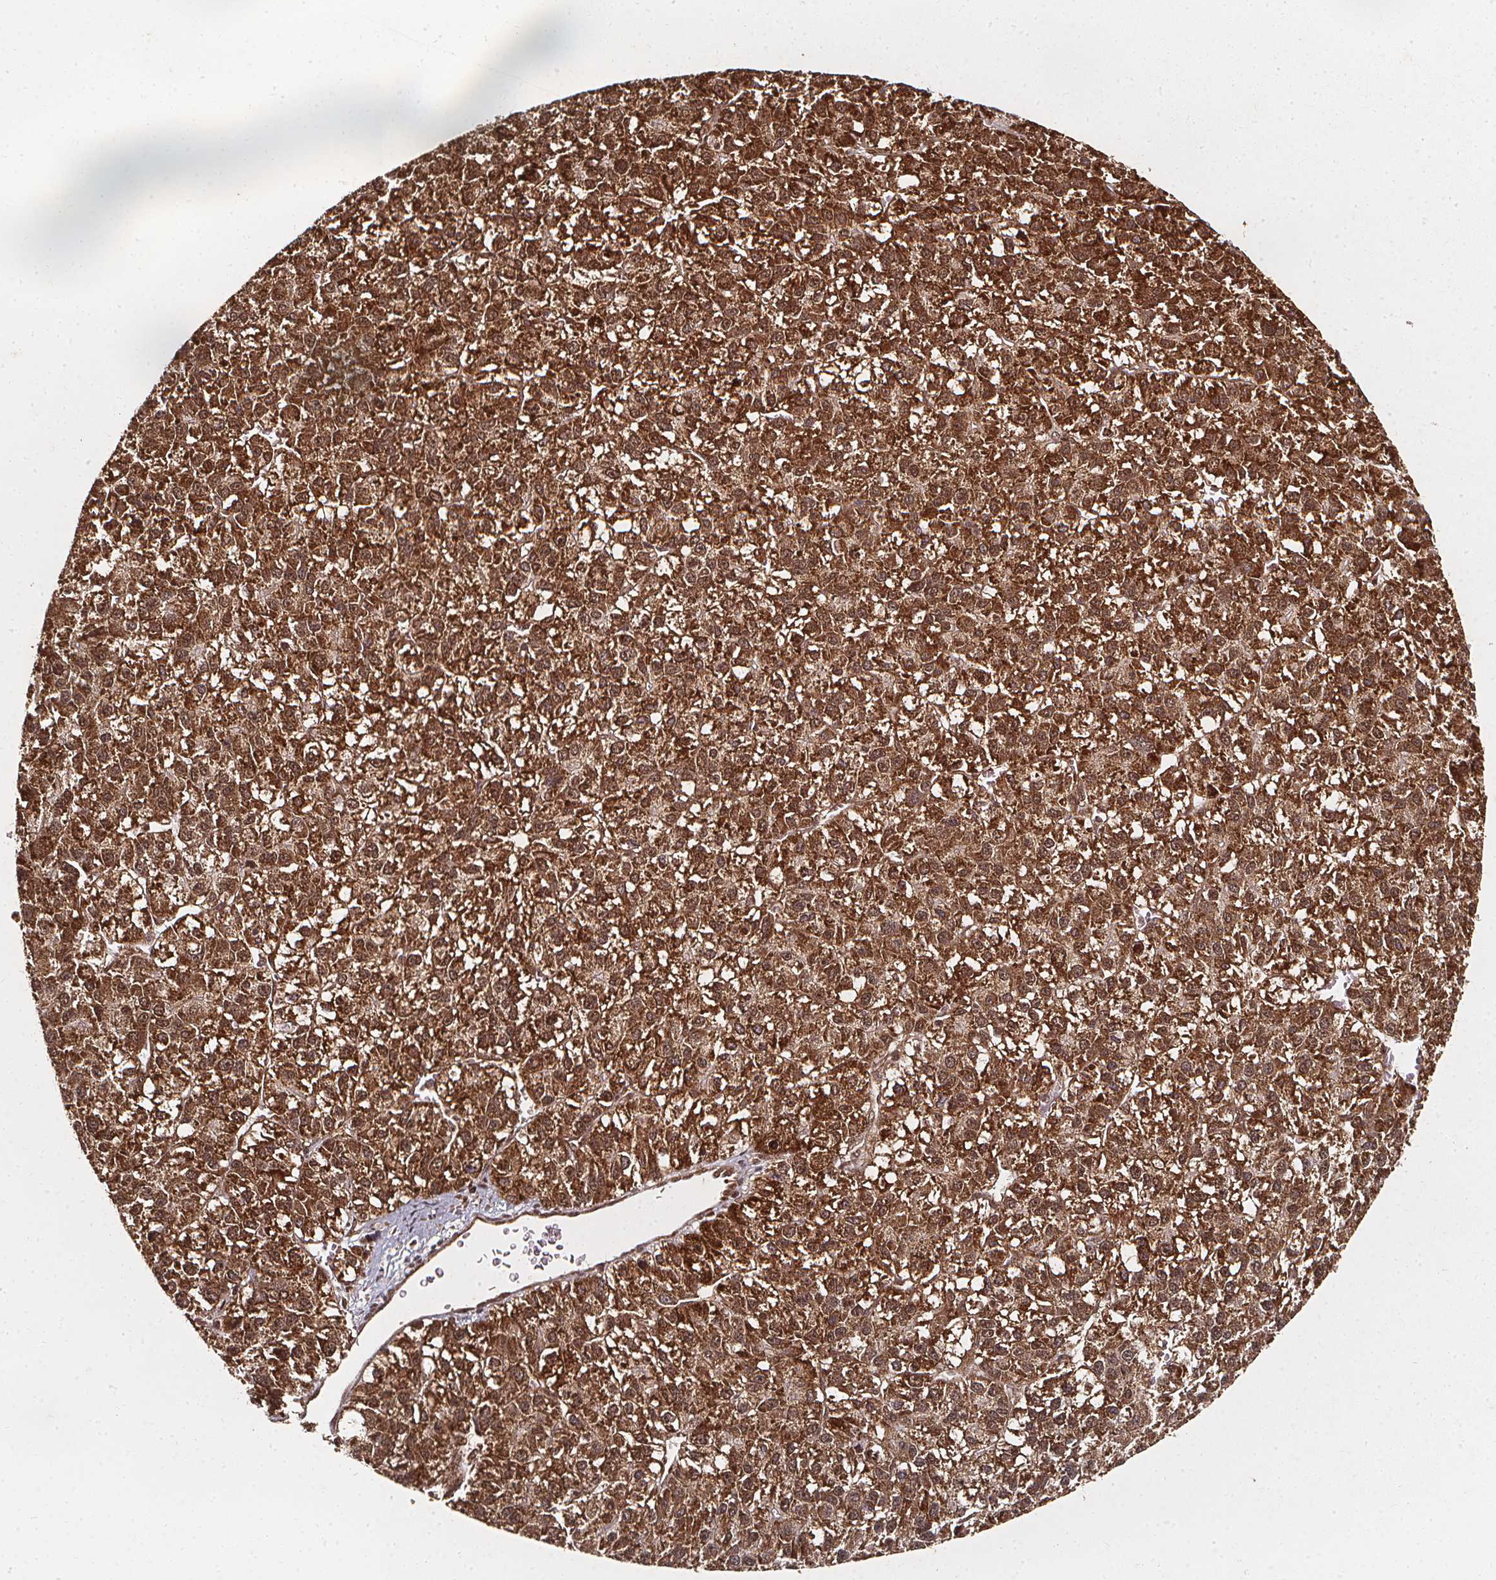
{"staining": {"intensity": "strong", "quantity": ">75%", "location": "cytoplasmic/membranous,nuclear"}, "tissue": "liver cancer", "cell_type": "Tumor cells", "image_type": "cancer", "snomed": [{"axis": "morphology", "description": "Carcinoma, Hepatocellular, NOS"}, {"axis": "topography", "description": "Liver"}], "caption": "IHC photomicrograph of neoplastic tissue: liver cancer (hepatocellular carcinoma) stained using immunohistochemistry demonstrates high levels of strong protein expression localized specifically in the cytoplasmic/membranous and nuclear of tumor cells, appearing as a cytoplasmic/membranous and nuclear brown color.", "gene": "SMN1", "patient": {"sex": "female", "age": 70}}